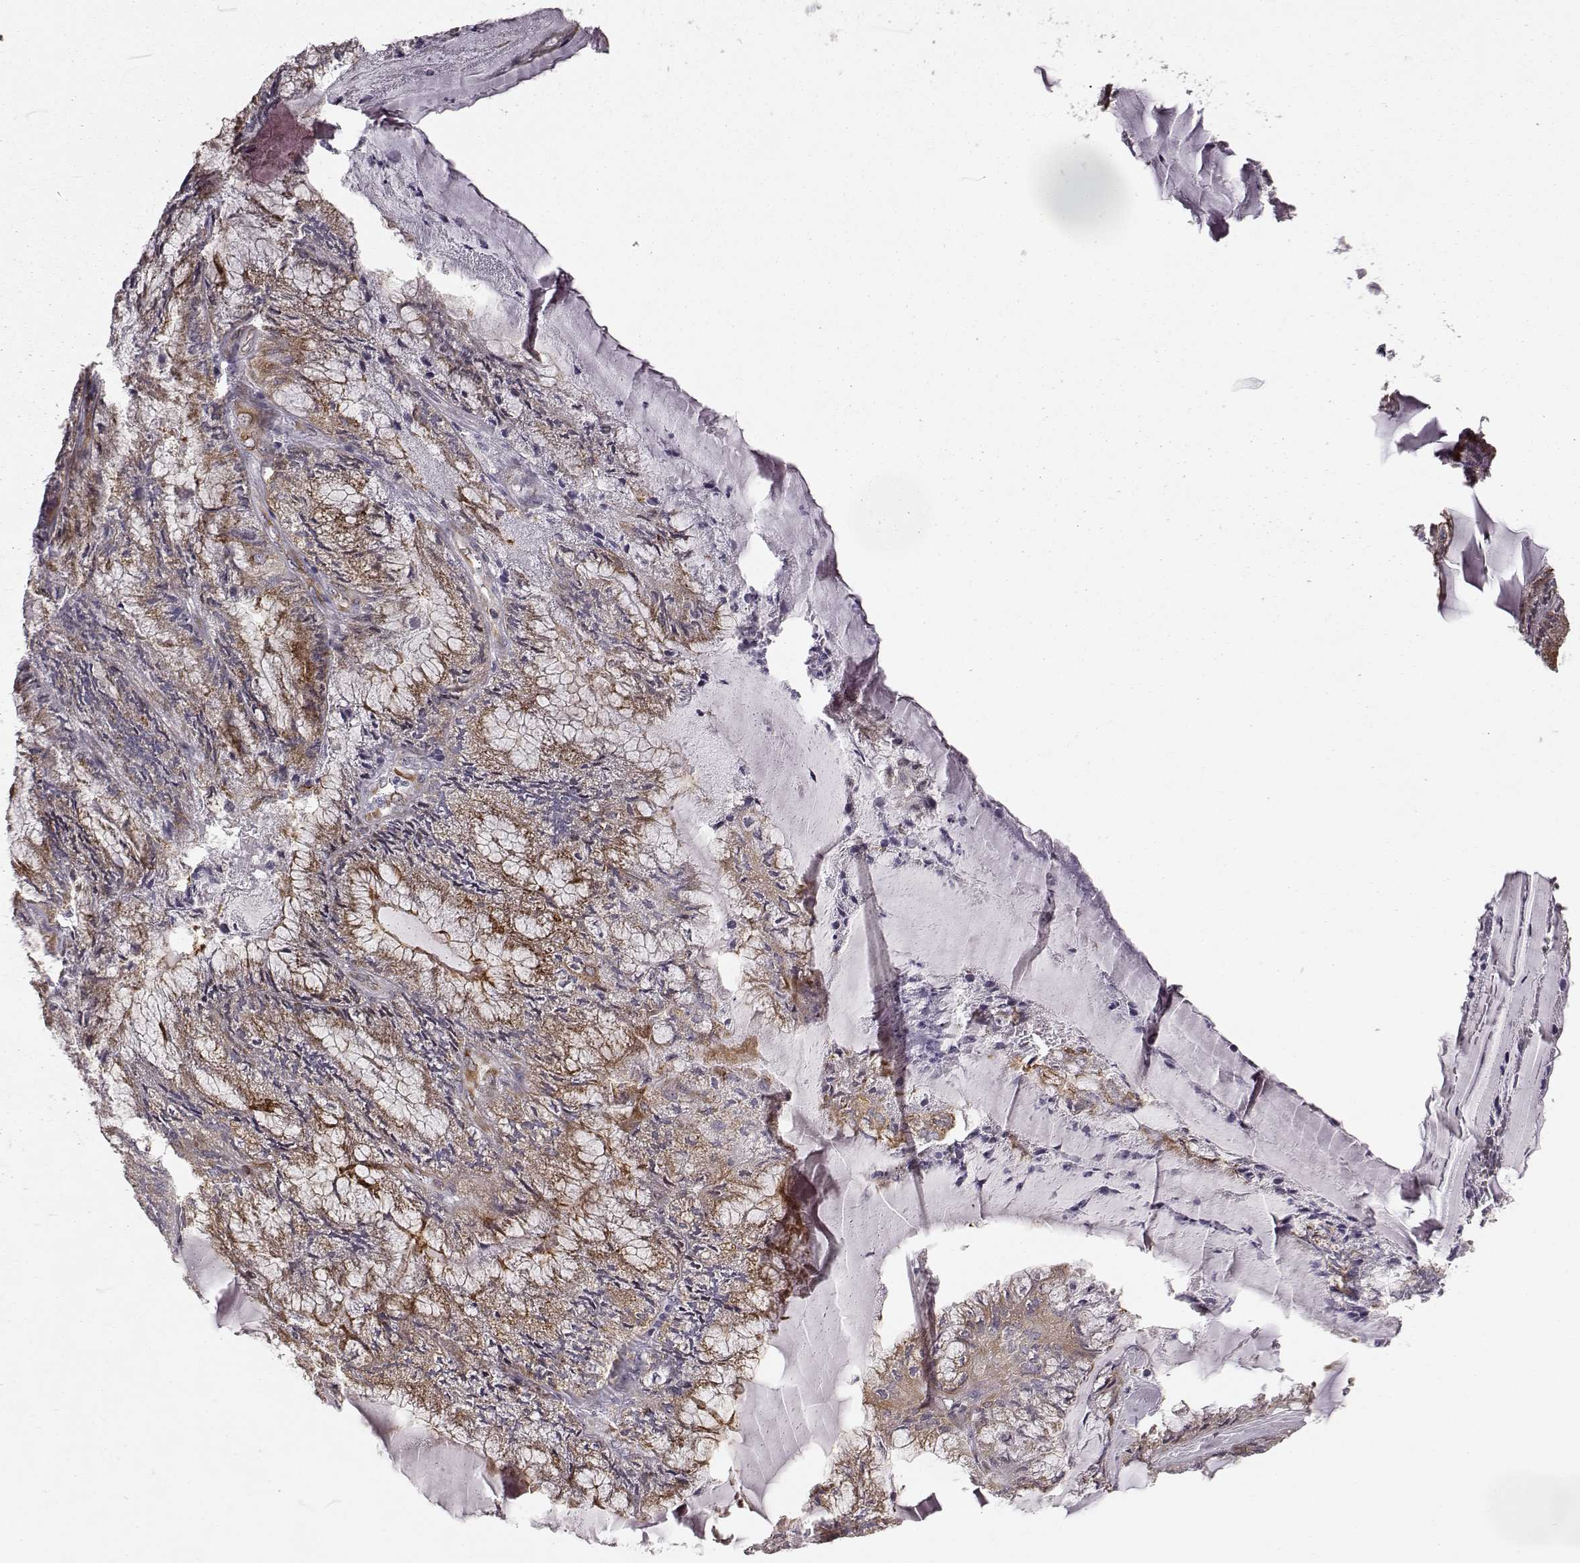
{"staining": {"intensity": "strong", "quantity": "<25%", "location": "cytoplasmic/membranous"}, "tissue": "endometrial cancer", "cell_type": "Tumor cells", "image_type": "cancer", "snomed": [{"axis": "morphology", "description": "Carcinoma, NOS"}, {"axis": "topography", "description": "Endometrium"}], "caption": "Protein staining by immunohistochemistry (IHC) demonstrates strong cytoplasmic/membranous staining in about <25% of tumor cells in endometrial cancer (carcinoma).", "gene": "TMEM14A", "patient": {"sex": "female", "age": 62}}